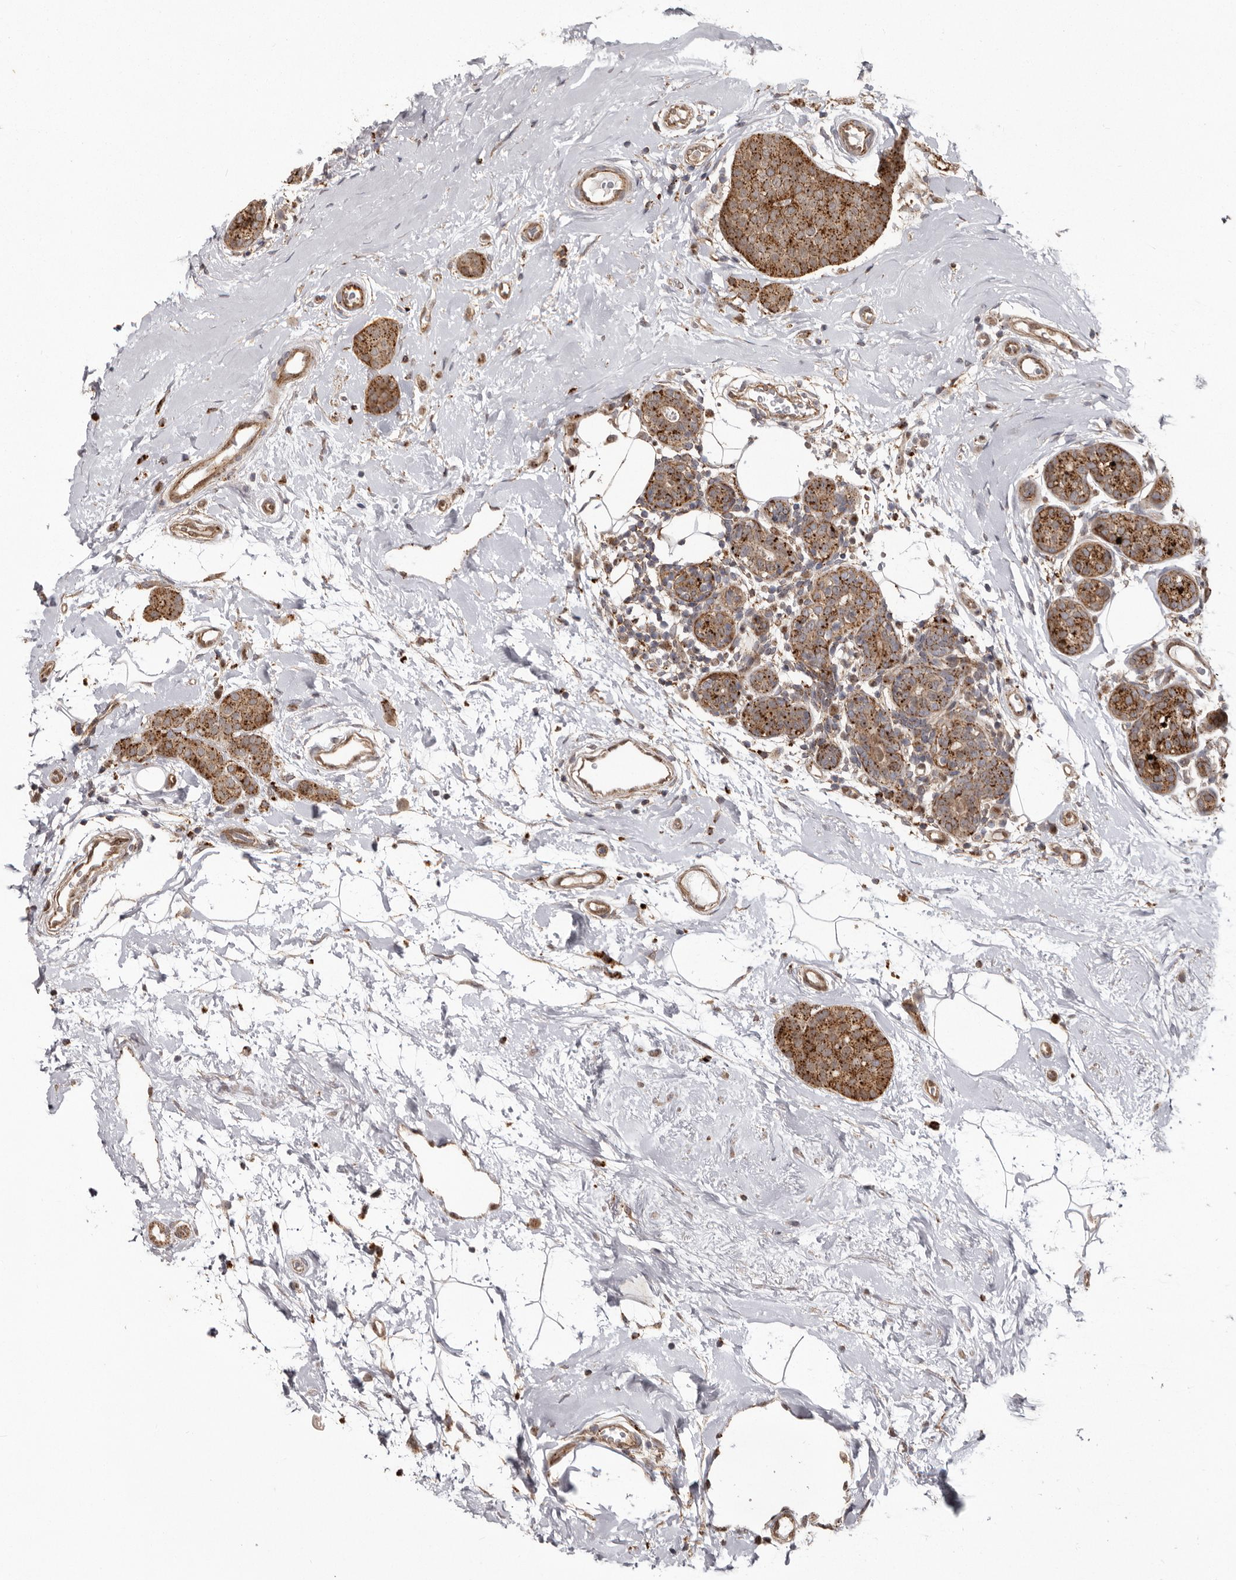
{"staining": {"intensity": "moderate", "quantity": ">75%", "location": "cytoplasmic/membranous"}, "tissue": "breast cancer", "cell_type": "Tumor cells", "image_type": "cancer", "snomed": [{"axis": "morphology", "description": "Lobular carcinoma, in situ"}, {"axis": "morphology", "description": "Lobular carcinoma"}, {"axis": "topography", "description": "Breast"}], "caption": "High-magnification brightfield microscopy of breast lobular carcinoma stained with DAB (3,3'-diaminobenzidine) (brown) and counterstained with hematoxylin (blue). tumor cells exhibit moderate cytoplasmic/membranous expression is present in approximately>75% of cells.", "gene": "NUP43", "patient": {"sex": "female", "age": 41}}